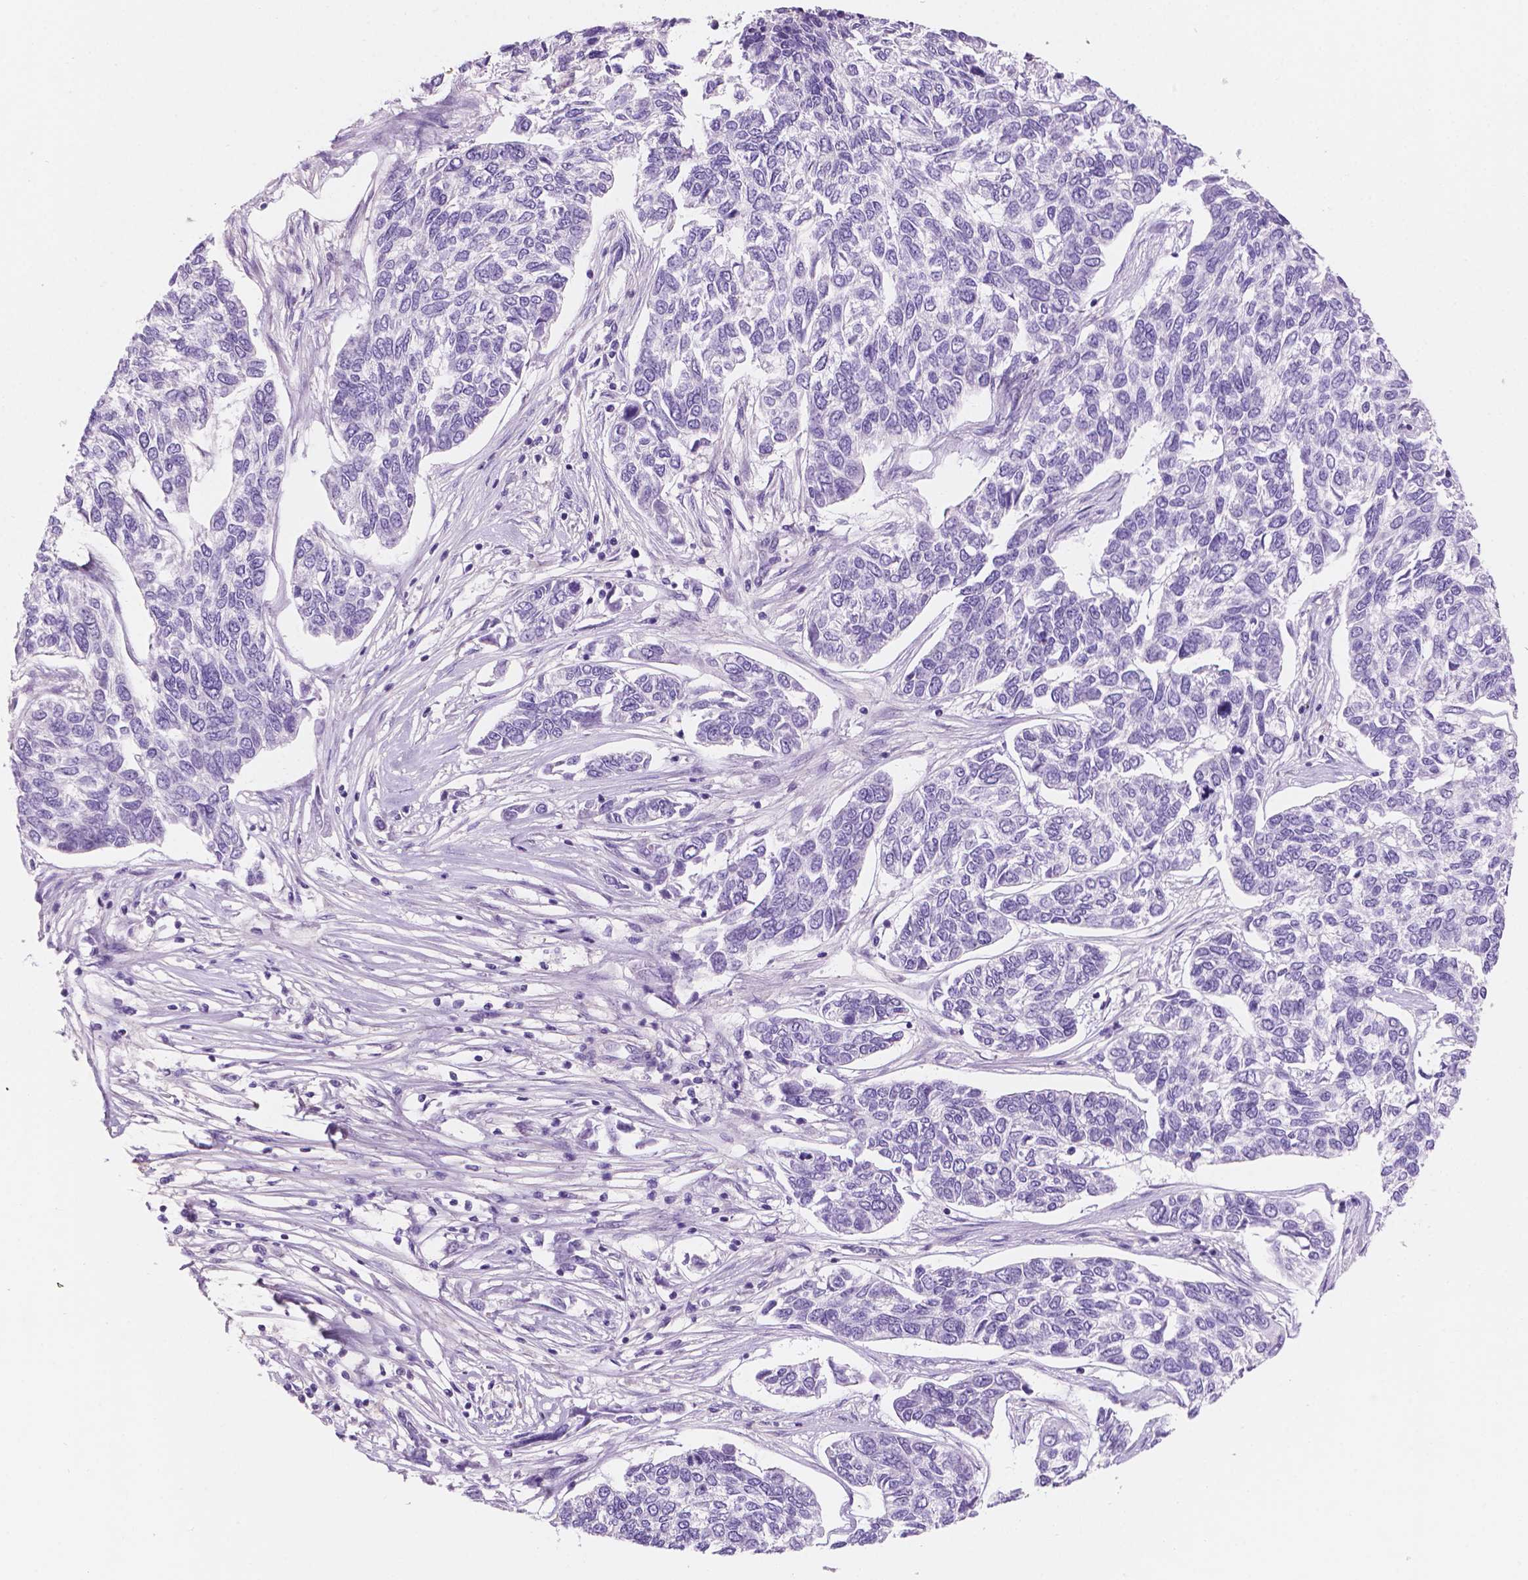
{"staining": {"intensity": "negative", "quantity": "none", "location": "none"}, "tissue": "skin cancer", "cell_type": "Tumor cells", "image_type": "cancer", "snomed": [{"axis": "morphology", "description": "Basal cell carcinoma"}, {"axis": "topography", "description": "Skin"}], "caption": "Immunohistochemistry (IHC) of skin cancer (basal cell carcinoma) displays no positivity in tumor cells.", "gene": "SBSN", "patient": {"sex": "female", "age": 65}}